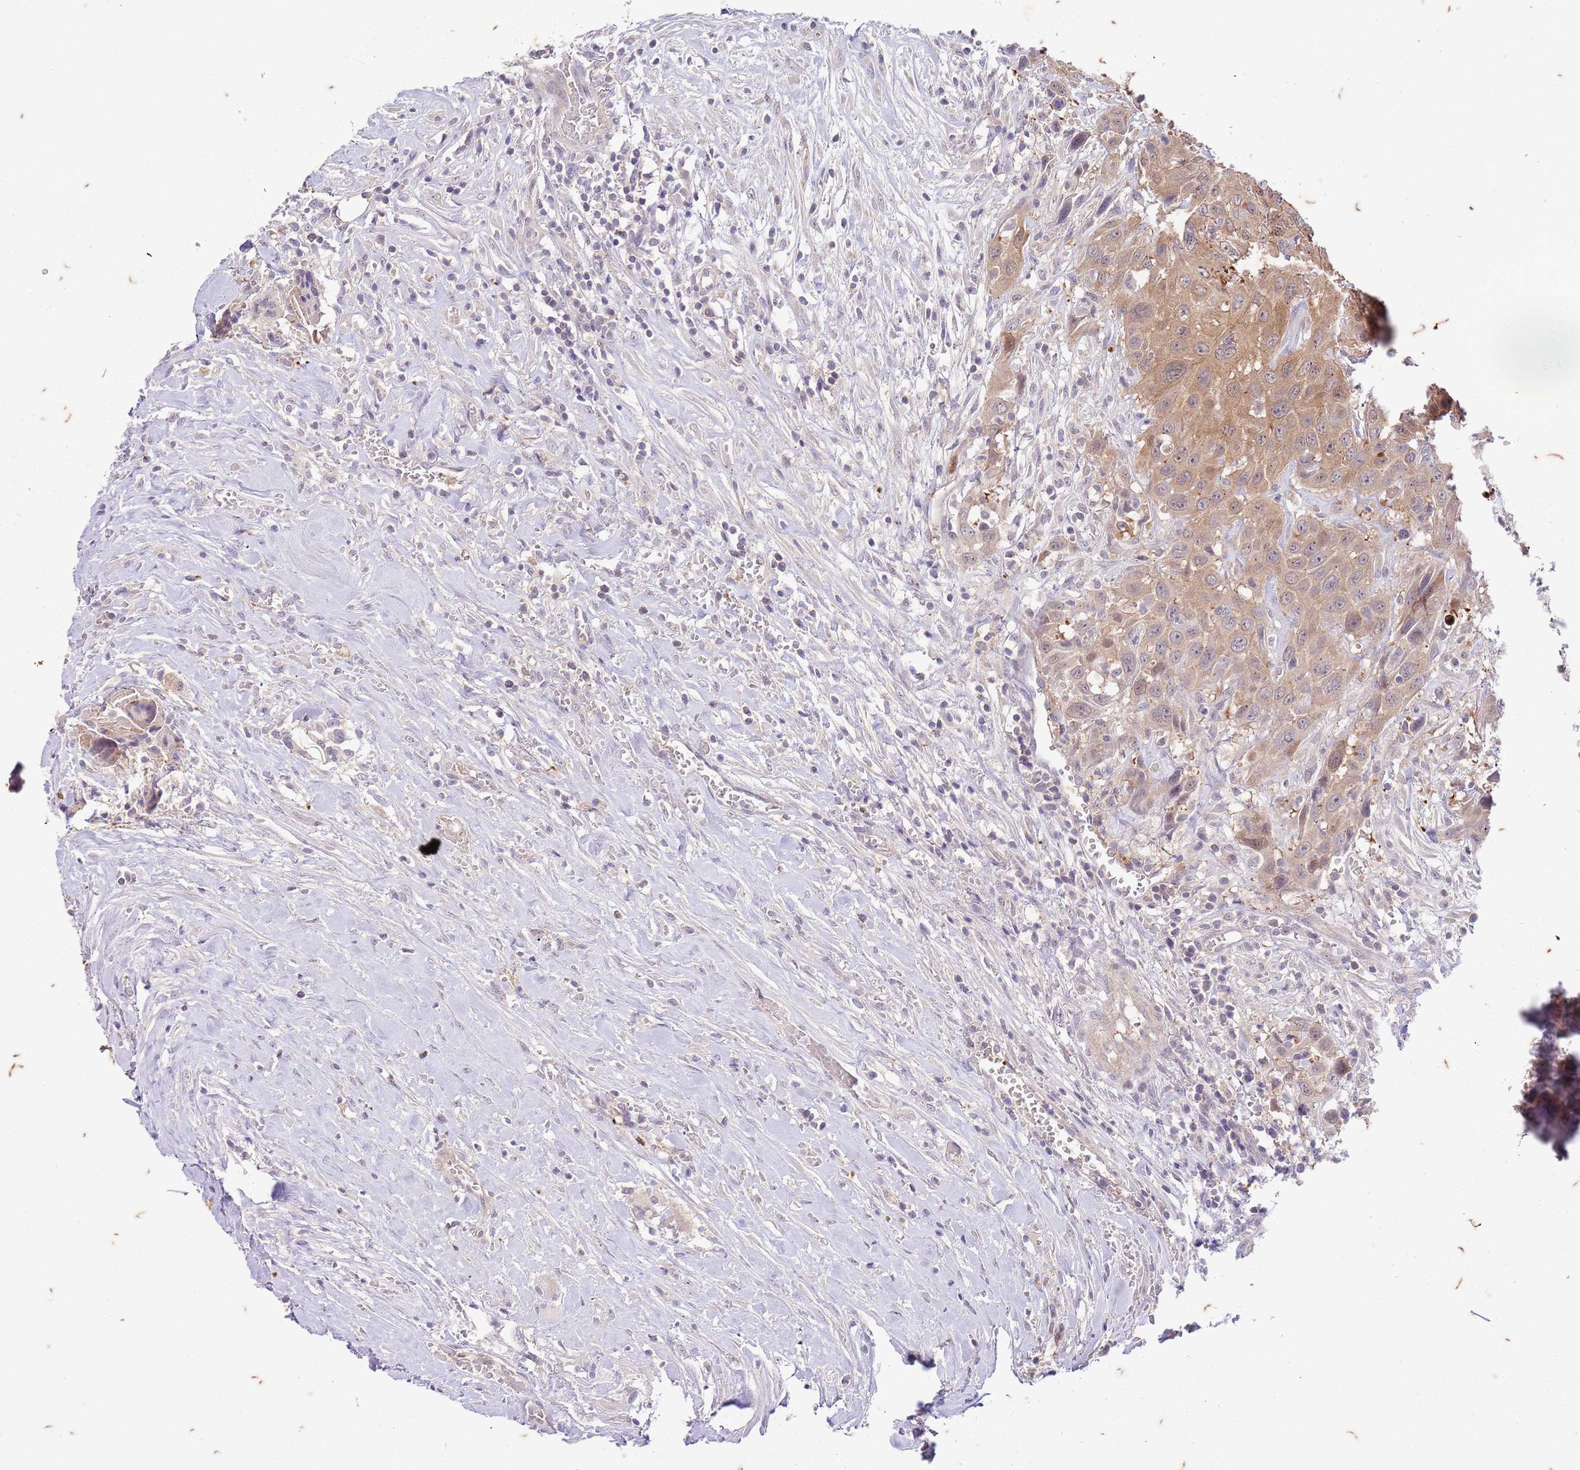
{"staining": {"intensity": "weak", "quantity": ">75%", "location": "cytoplasmic/membranous"}, "tissue": "head and neck cancer", "cell_type": "Tumor cells", "image_type": "cancer", "snomed": [{"axis": "morphology", "description": "Squamous cell carcinoma, NOS"}, {"axis": "topography", "description": "Head-Neck"}], "caption": "Head and neck cancer tissue demonstrates weak cytoplasmic/membranous positivity in approximately >75% of tumor cells, visualized by immunohistochemistry.", "gene": "RAPGEF3", "patient": {"sex": "male", "age": 81}}